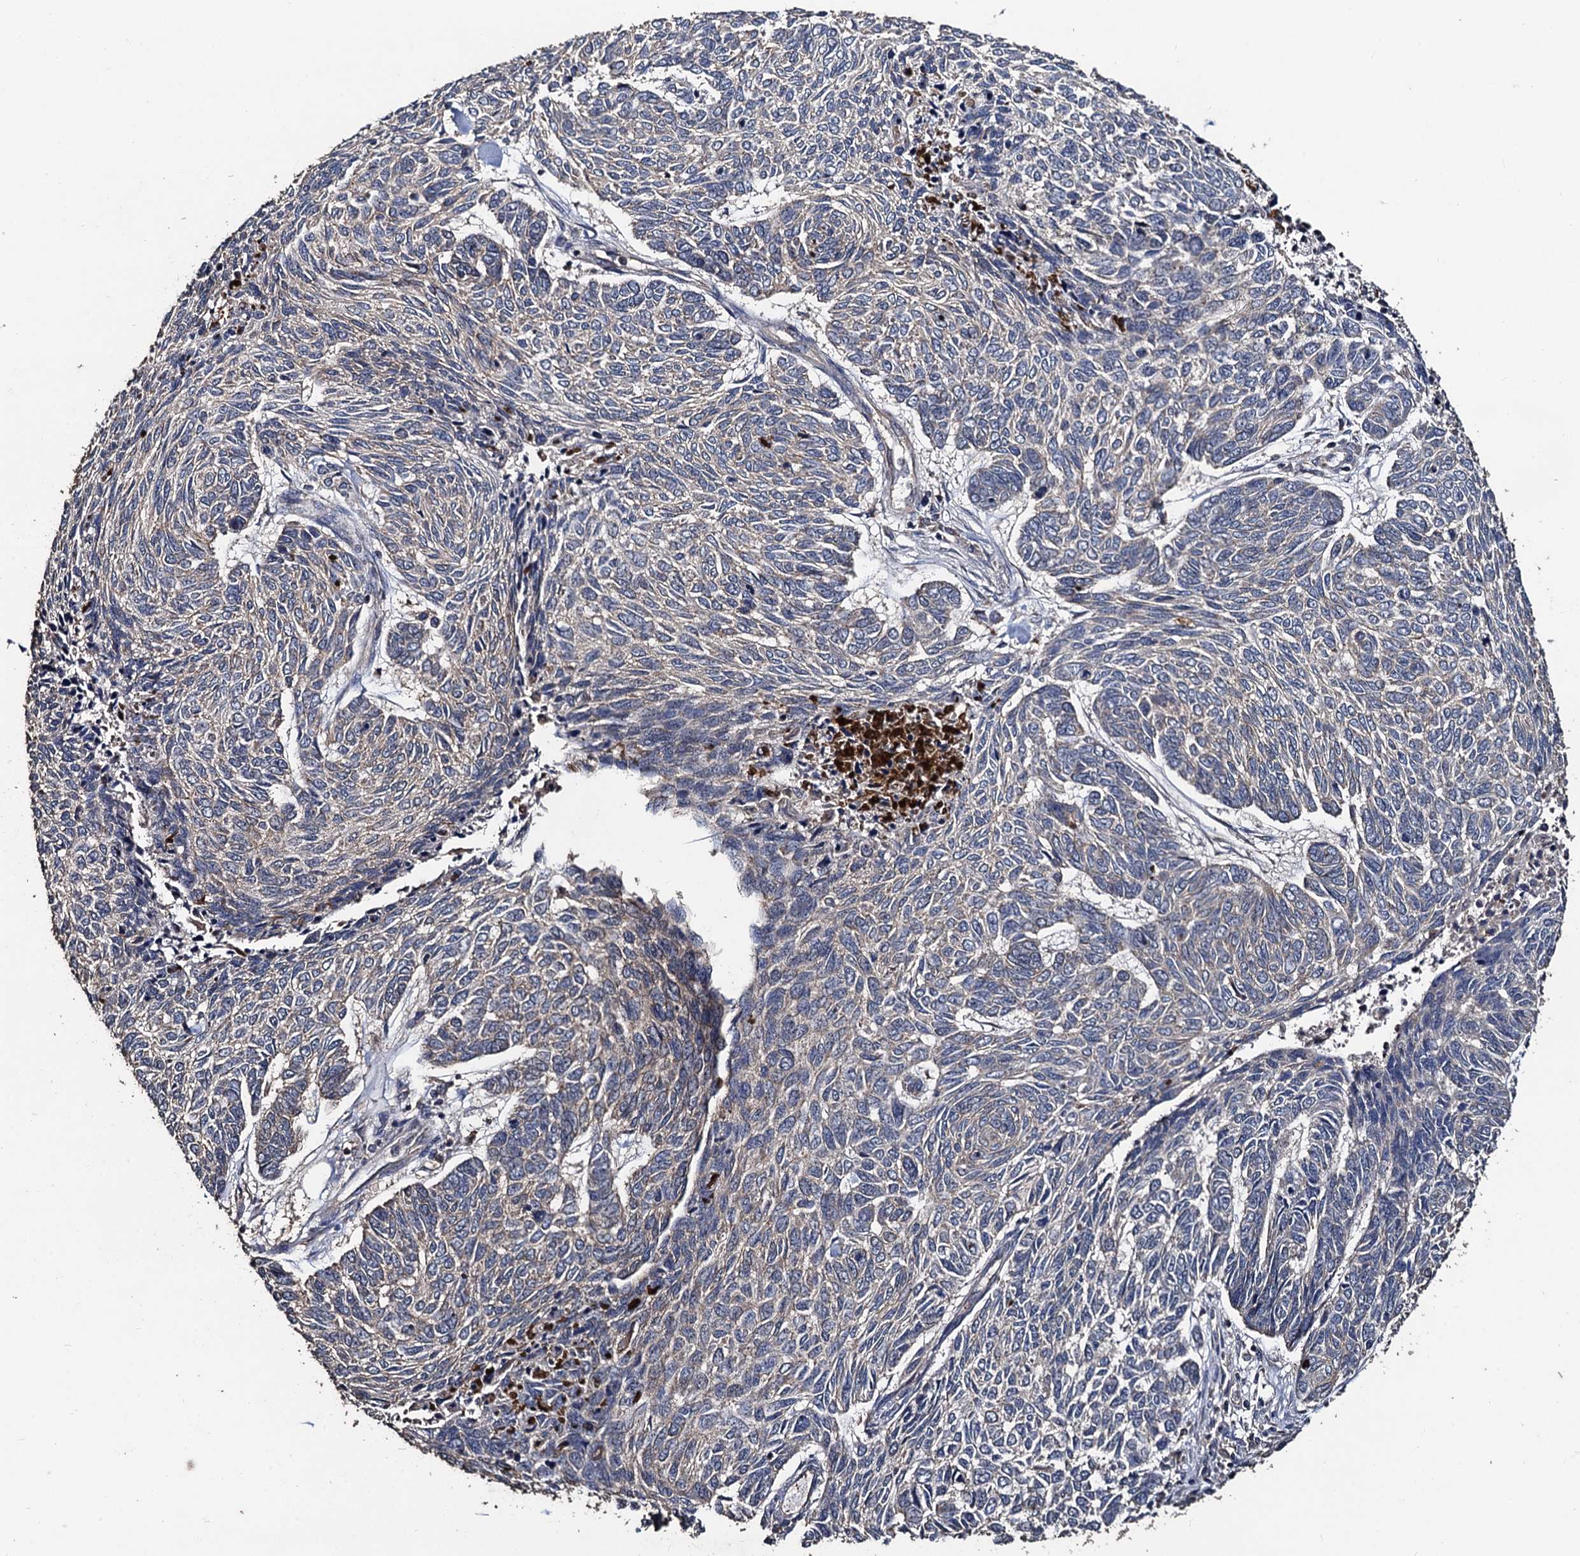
{"staining": {"intensity": "weak", "quantity": "25%-75%", "location": "cytoplasmic/membranous"}, "tissue": "skin cancer", "cell_type": "Tumor cells", "image_type": "cancer", "snomed": [{"axis": "morphology", "description": "Basal cell carcinoma"}, {"axis": "topography", "description": "Skin"}], "caption": "A low amount of weak cytoplasmic/membranous expression is present in about 25%-75% of tumor cells in skin cancer tissue.", "gene": "PPTC7", "patient": {"sex": "female", "age": 65}}